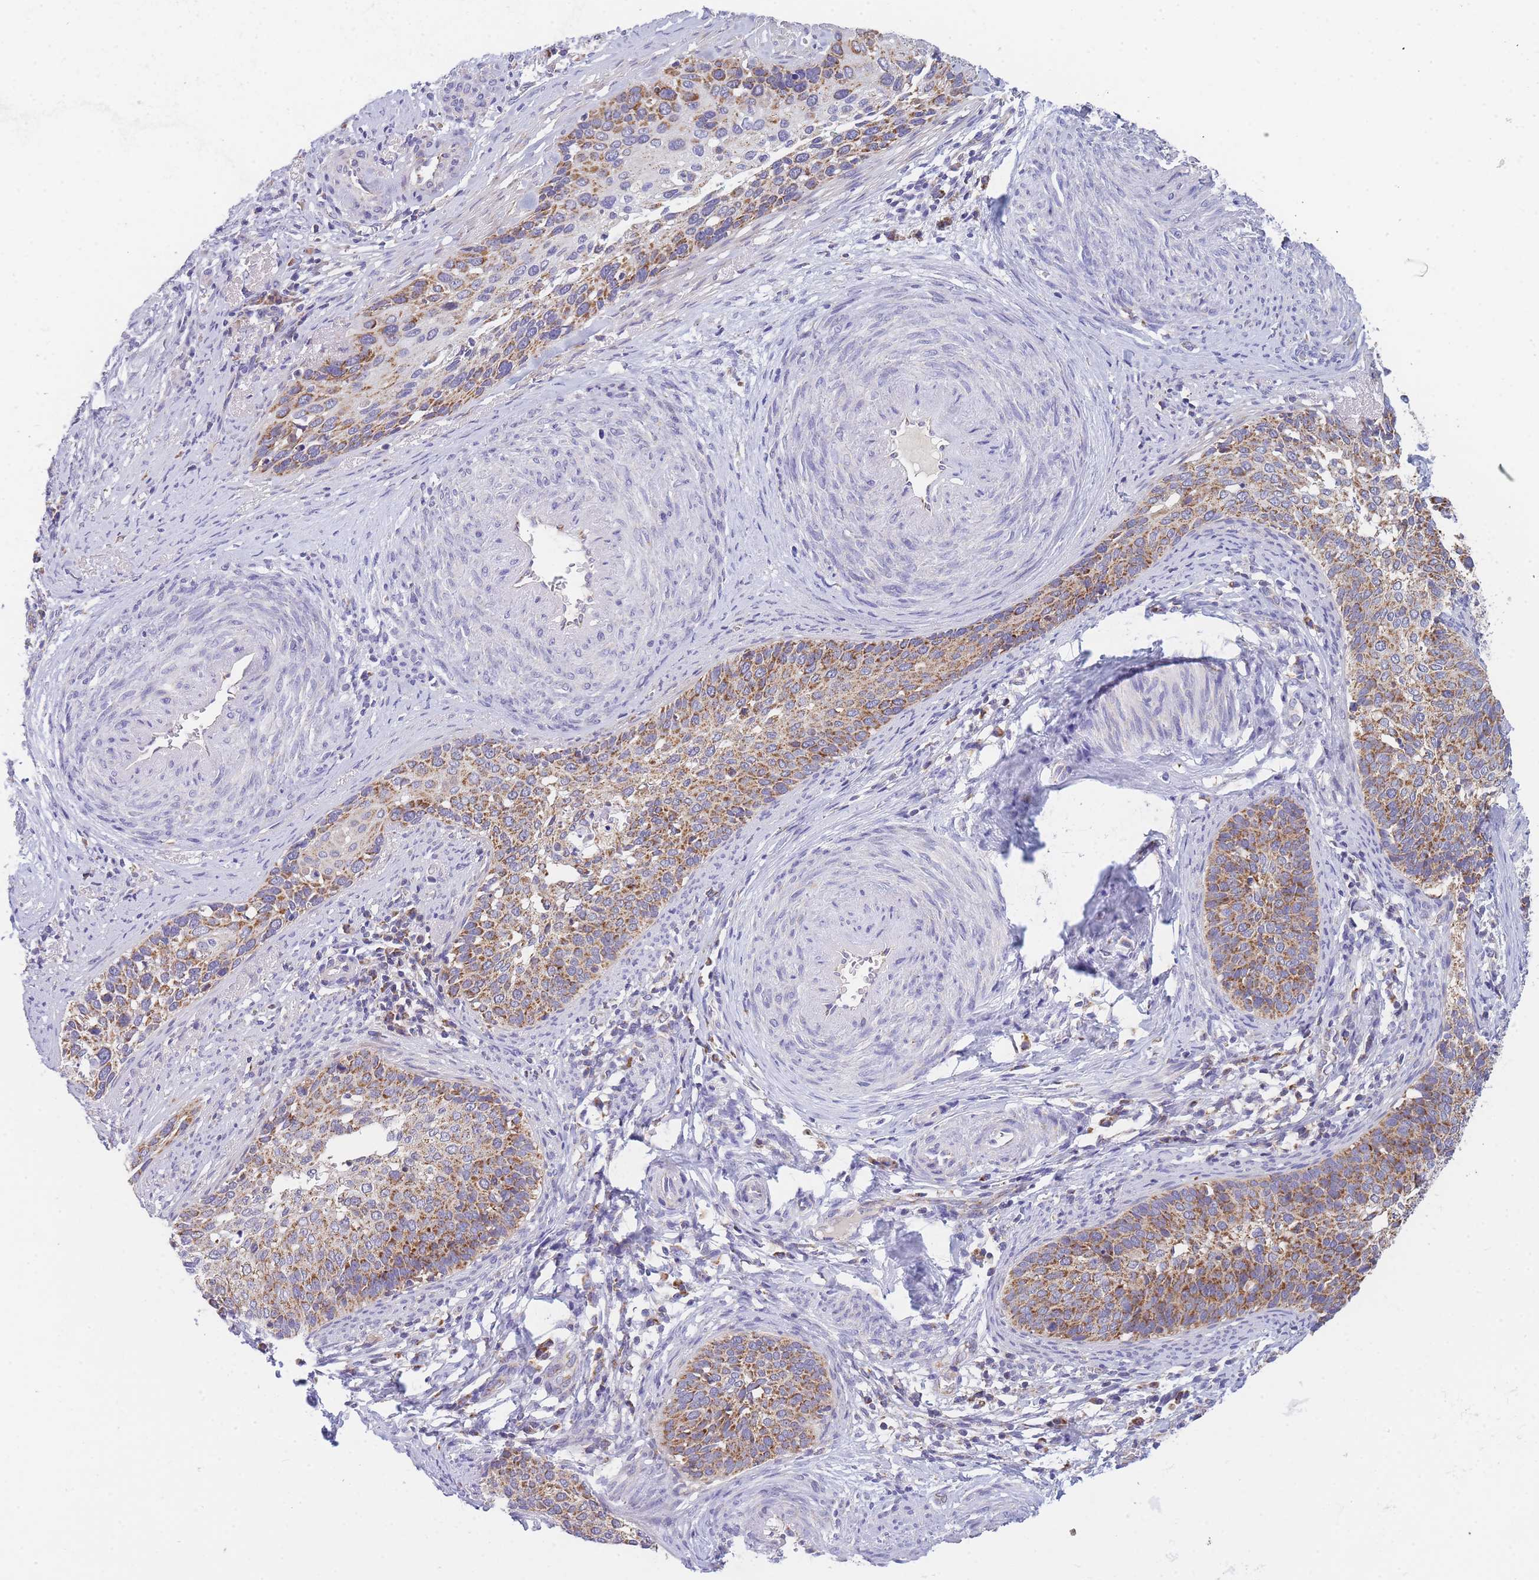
{"staining": {"intensity": "moderate", "quantity": ">75%", "location": "cytoplasmic/membranous"}, "tissue": "cervical cancer", "cell_type": "Tumor cells", "image_type": "cancer", "snomed": [{"axis": "morphology", "description": "Squamous cell carcinoma, NOS"}, {"axis": "topography", "description": "Cervix"}], "caption": "Brown immunohistochemical staining in squamous cell carcinoma (cervical) reveals moderate cytoplasmic/membranous staining in about >75% of tumor cells.", "gene": "MRPS11", "patient": {"sex": "female", "age": 44}}